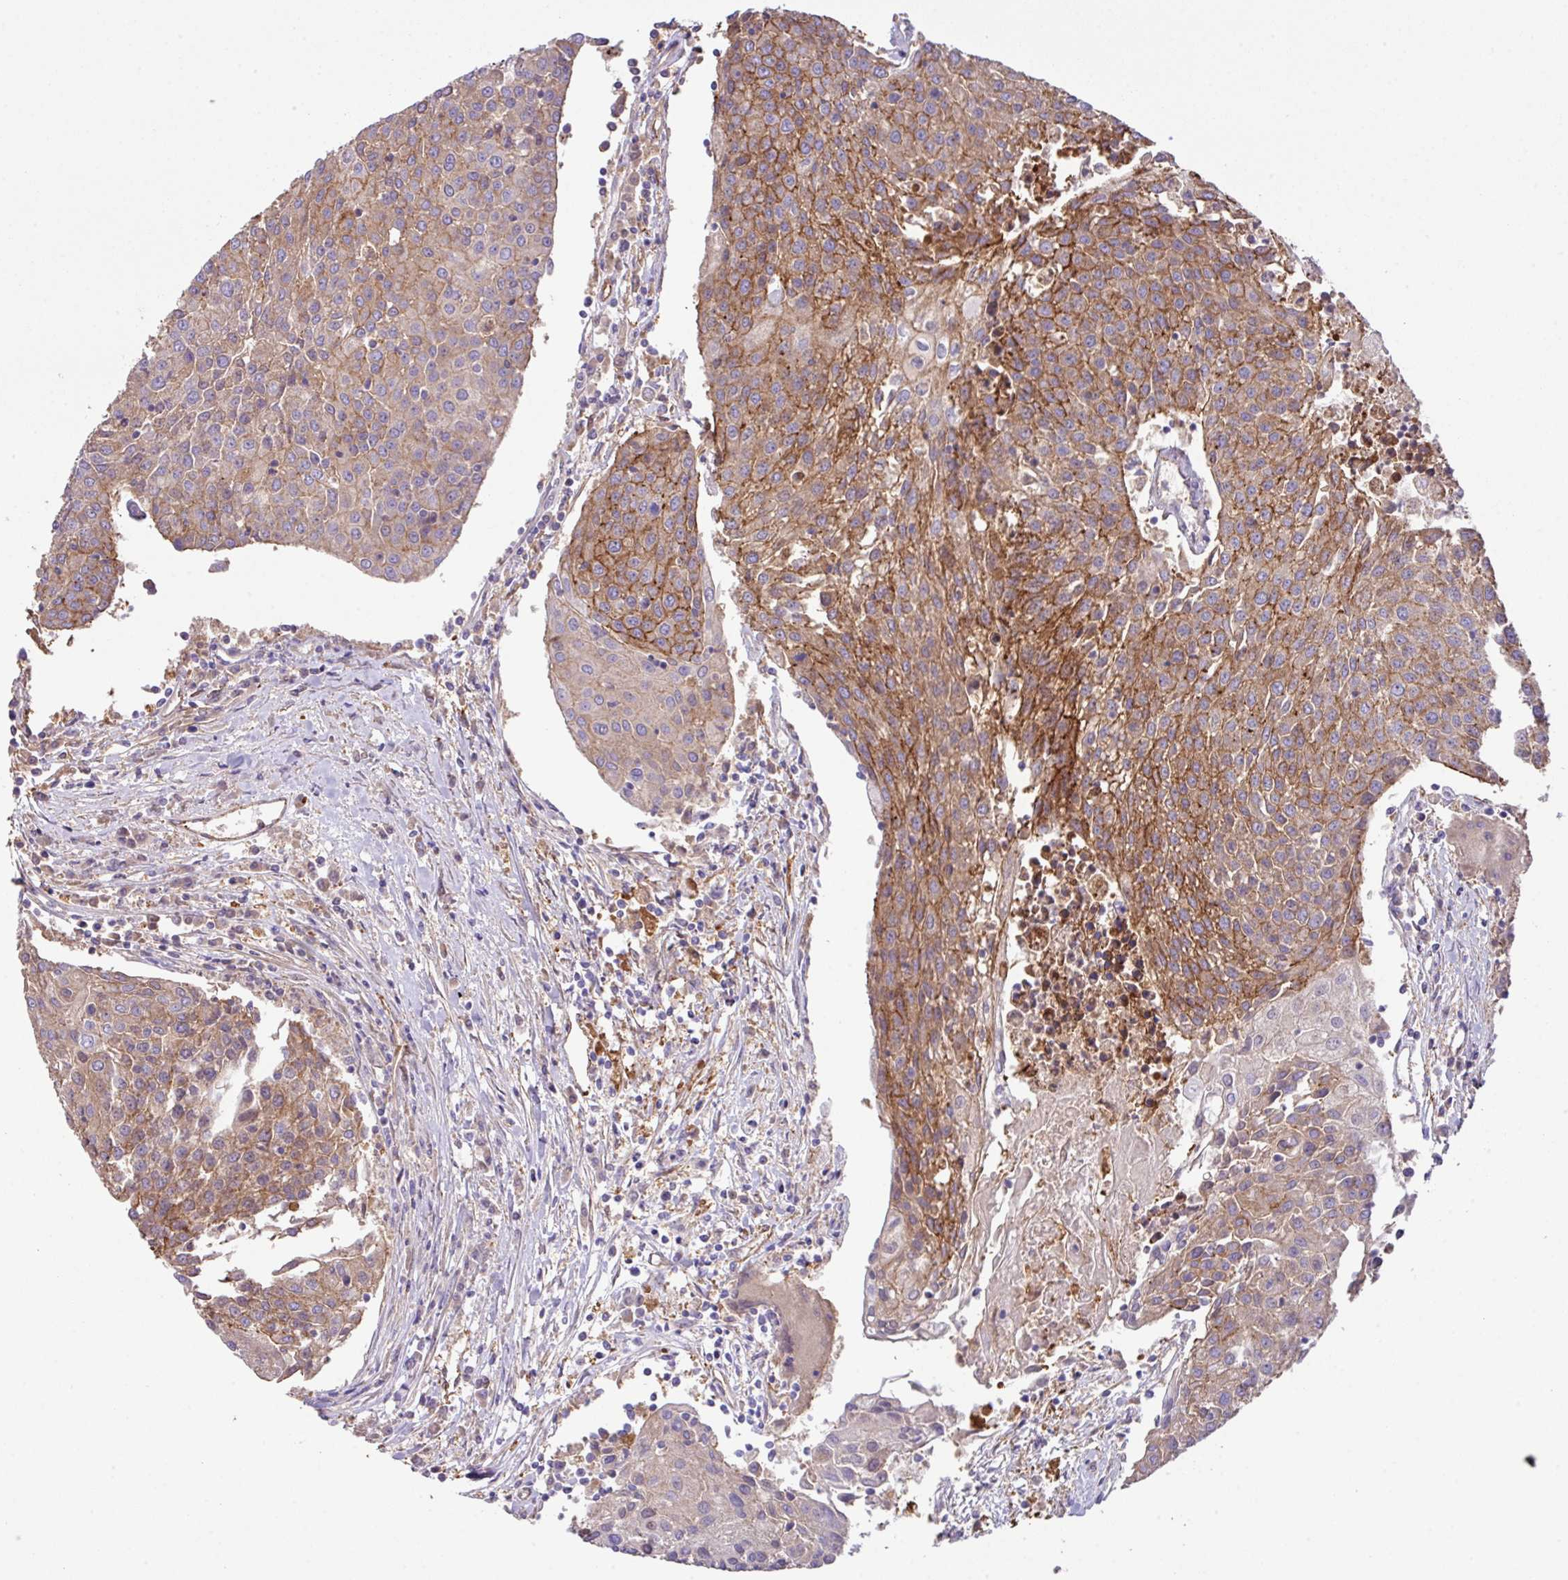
{"staining": {"intensity": "moderate", "quantity": ">75%", "location": "cytoplasmic/membranous"}, "tissue": "urothelial cancer", "cell_type": "Tumor cells", "image_type": "cancer", "snomed": [{"axis": "morphology", "description": "Urothelial carcinoma, High grade"}, {"axis": "topography", "description": "Urinary bladder"}], "caption": "A medium amount of moderate cytoplasmic/membranous positivity is present in approximately >75% of tumor cells in high-grade urothelial carcinoma tissue. (Brightfield microscopy of DAB IHC at high magnification).", "gene": "LRRC53", "patient": {"sex": "female", "age": 85}}